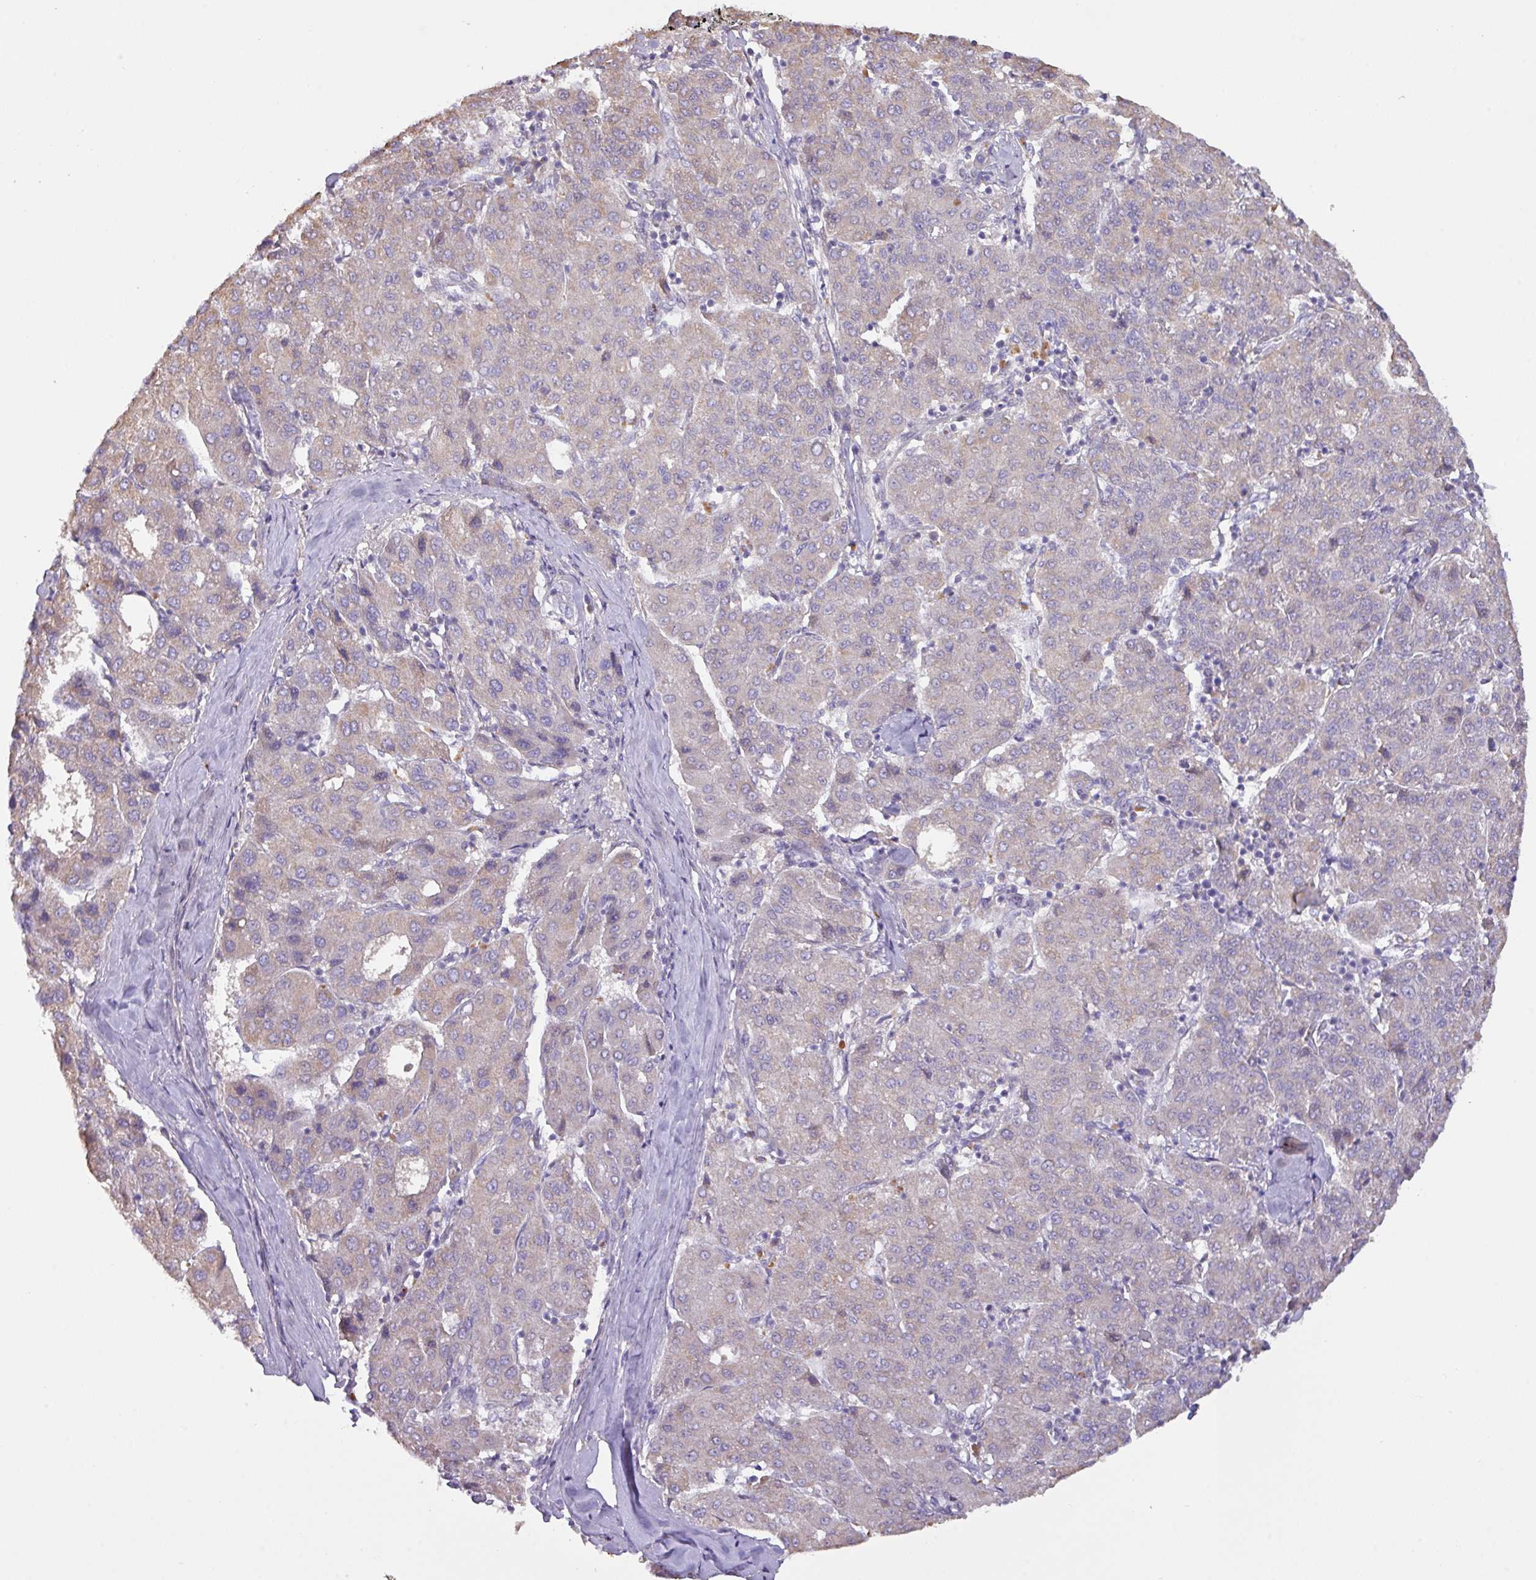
{"staining": {"intensity": "weak", "quantity": "<25%", "location": "cytoplasmic/membranous"}, "tissue": "liver cancer", "cell_type": "Tumor cells", "image_type": "cancer", "snomed": [{"axis": "morphology", "description": "Carcinoma, Hepatocellular, NOS"}, {"axis": "topography", "description": "Liver"}], "caption": "Immunohistochemistry (IHC) of liver hepatocellular carcinoma demonstrates no expression in tumor cells.", "gene": "PRADC1", "patient": {"sex": "male", "age": 65}}